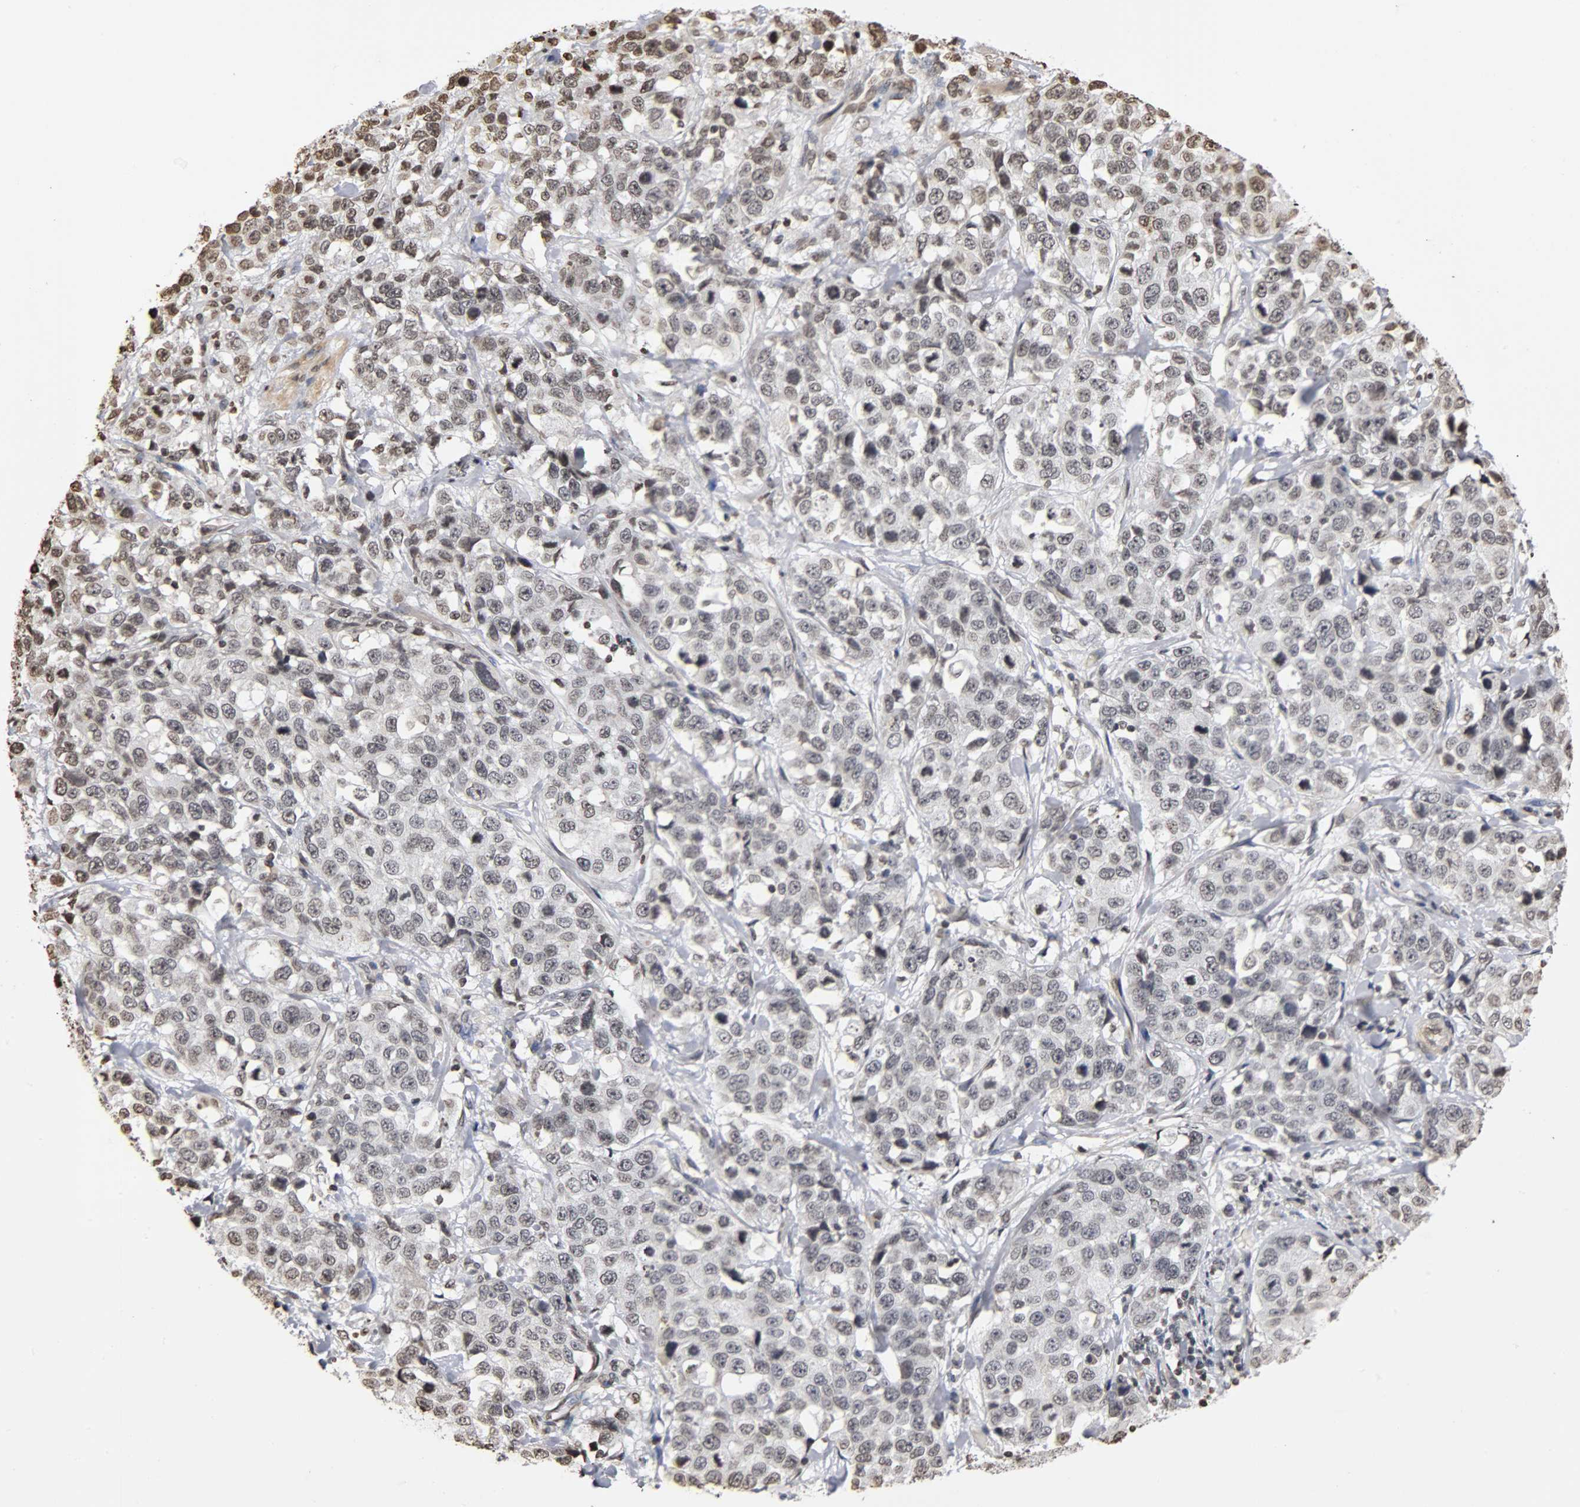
{"staining": {"intensity": "weak", "quantity": "<25%", "location": "nuclear"}, "tissue": "stomach cancer", "cell_type": "Tumor cells", "image_type": "cancer", "snomed": [{"axis": "morphology", "description": "Normal tissue, NOS"}, {"axis": "morphology", "description": "Adenocarcinoma, NOS"}, {"axis": "topography", "description": "Stomach"}], "caption": "This is an IHC histopathology image of adenocarcinoma (stomach). There is no positivity in tumor cells.", "gene": "ERCC2", "patient": {"sex": "male", "age": 48}}